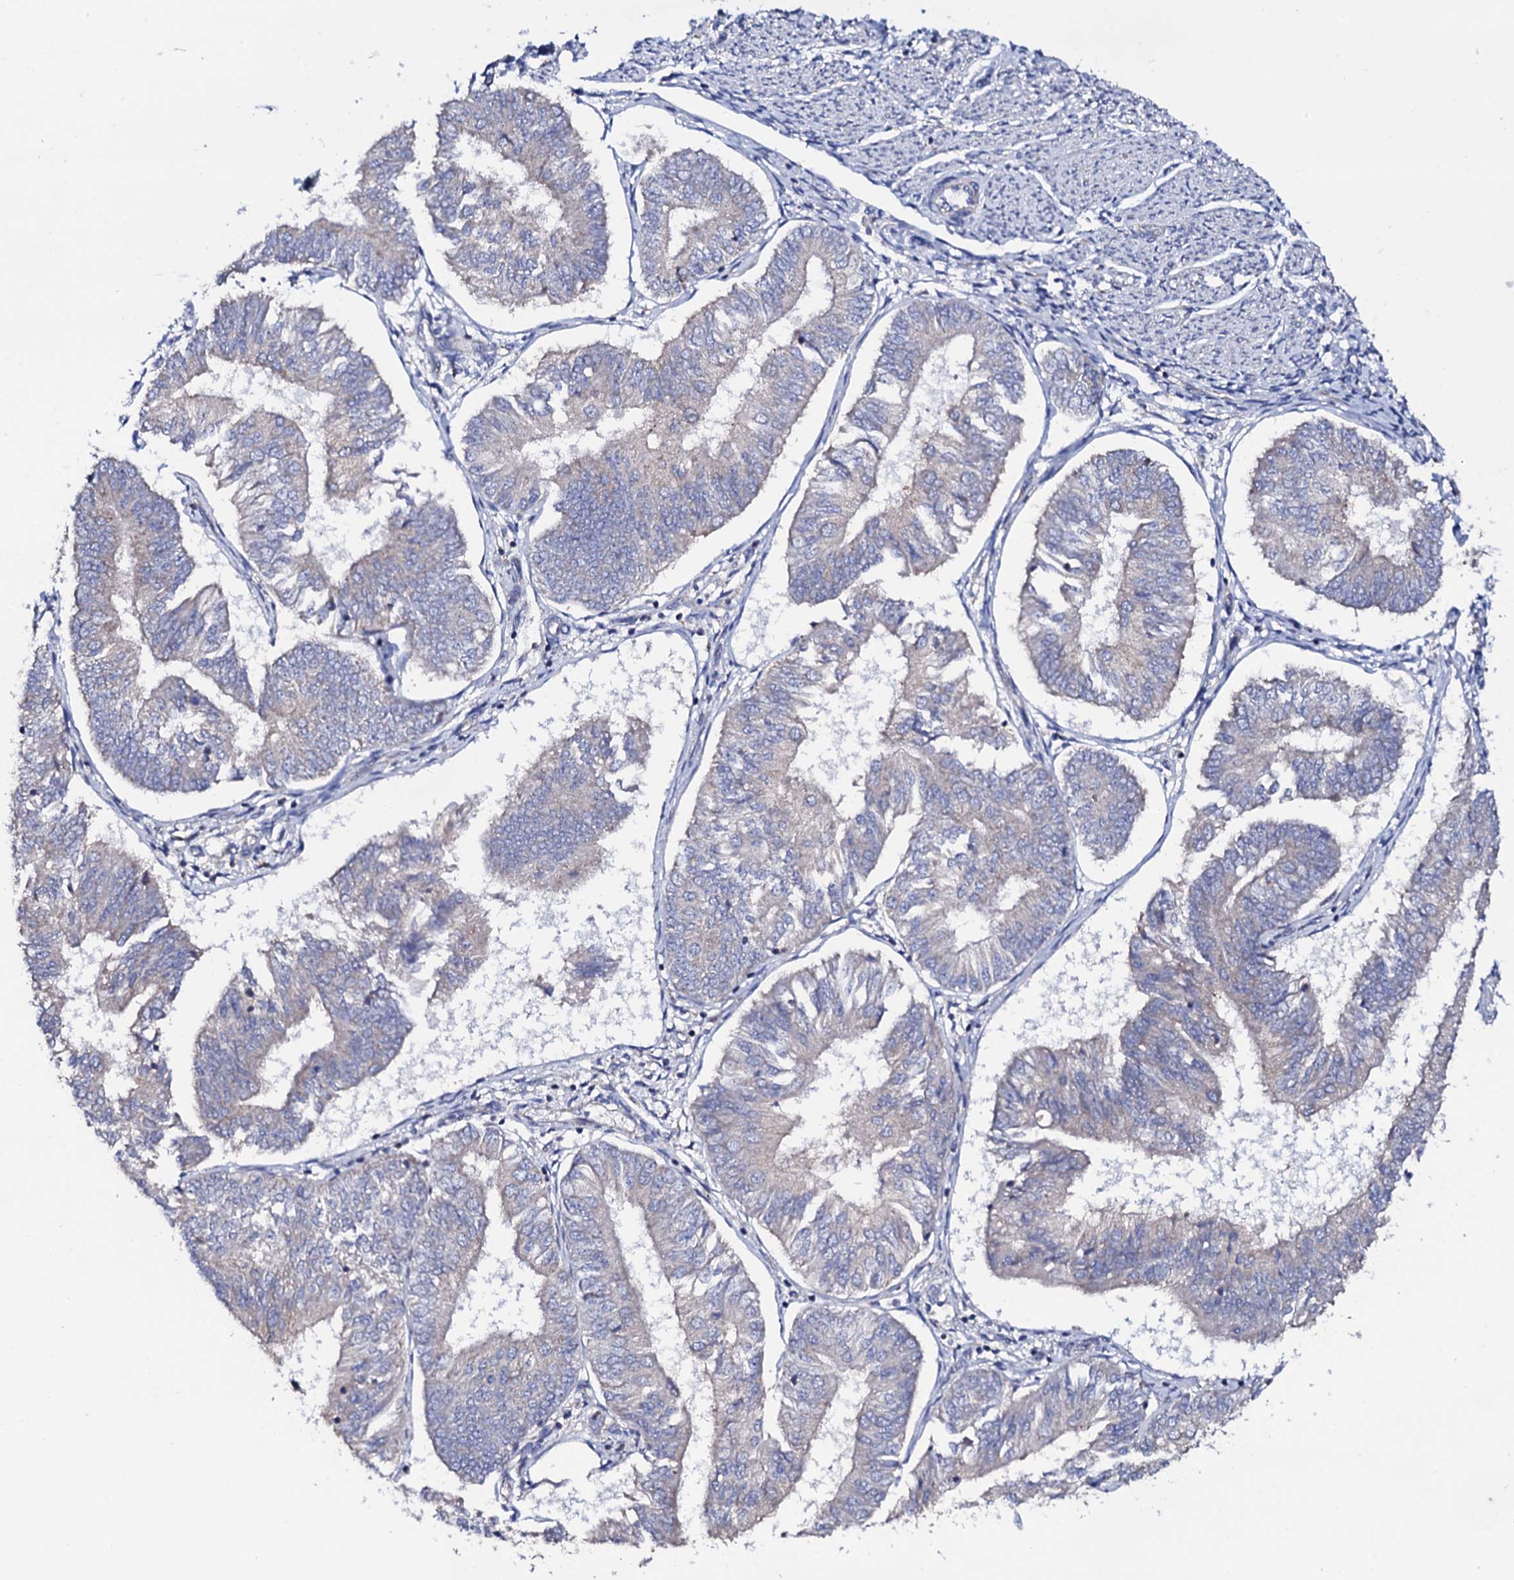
{"staining": {"intensity": "negative", "quantity": "none", "location": "none"}, "tissue": "endometrial cancer", "cell_type": "Tumor cells", "image_type": "cancer", "snomed": [{"axis": "morphology", "description": "Adenocarcinoma, NOS"}, {"axis": "topography", "description": "Endometrium"}], "caption": "A high-resolution histopathology image shows IHC staining of adenocarcinoma (endometrial), which displays no significant expression in tumor cells.", "gene": "TCAF2", "patient": {"sex": "female", "age": 58}}